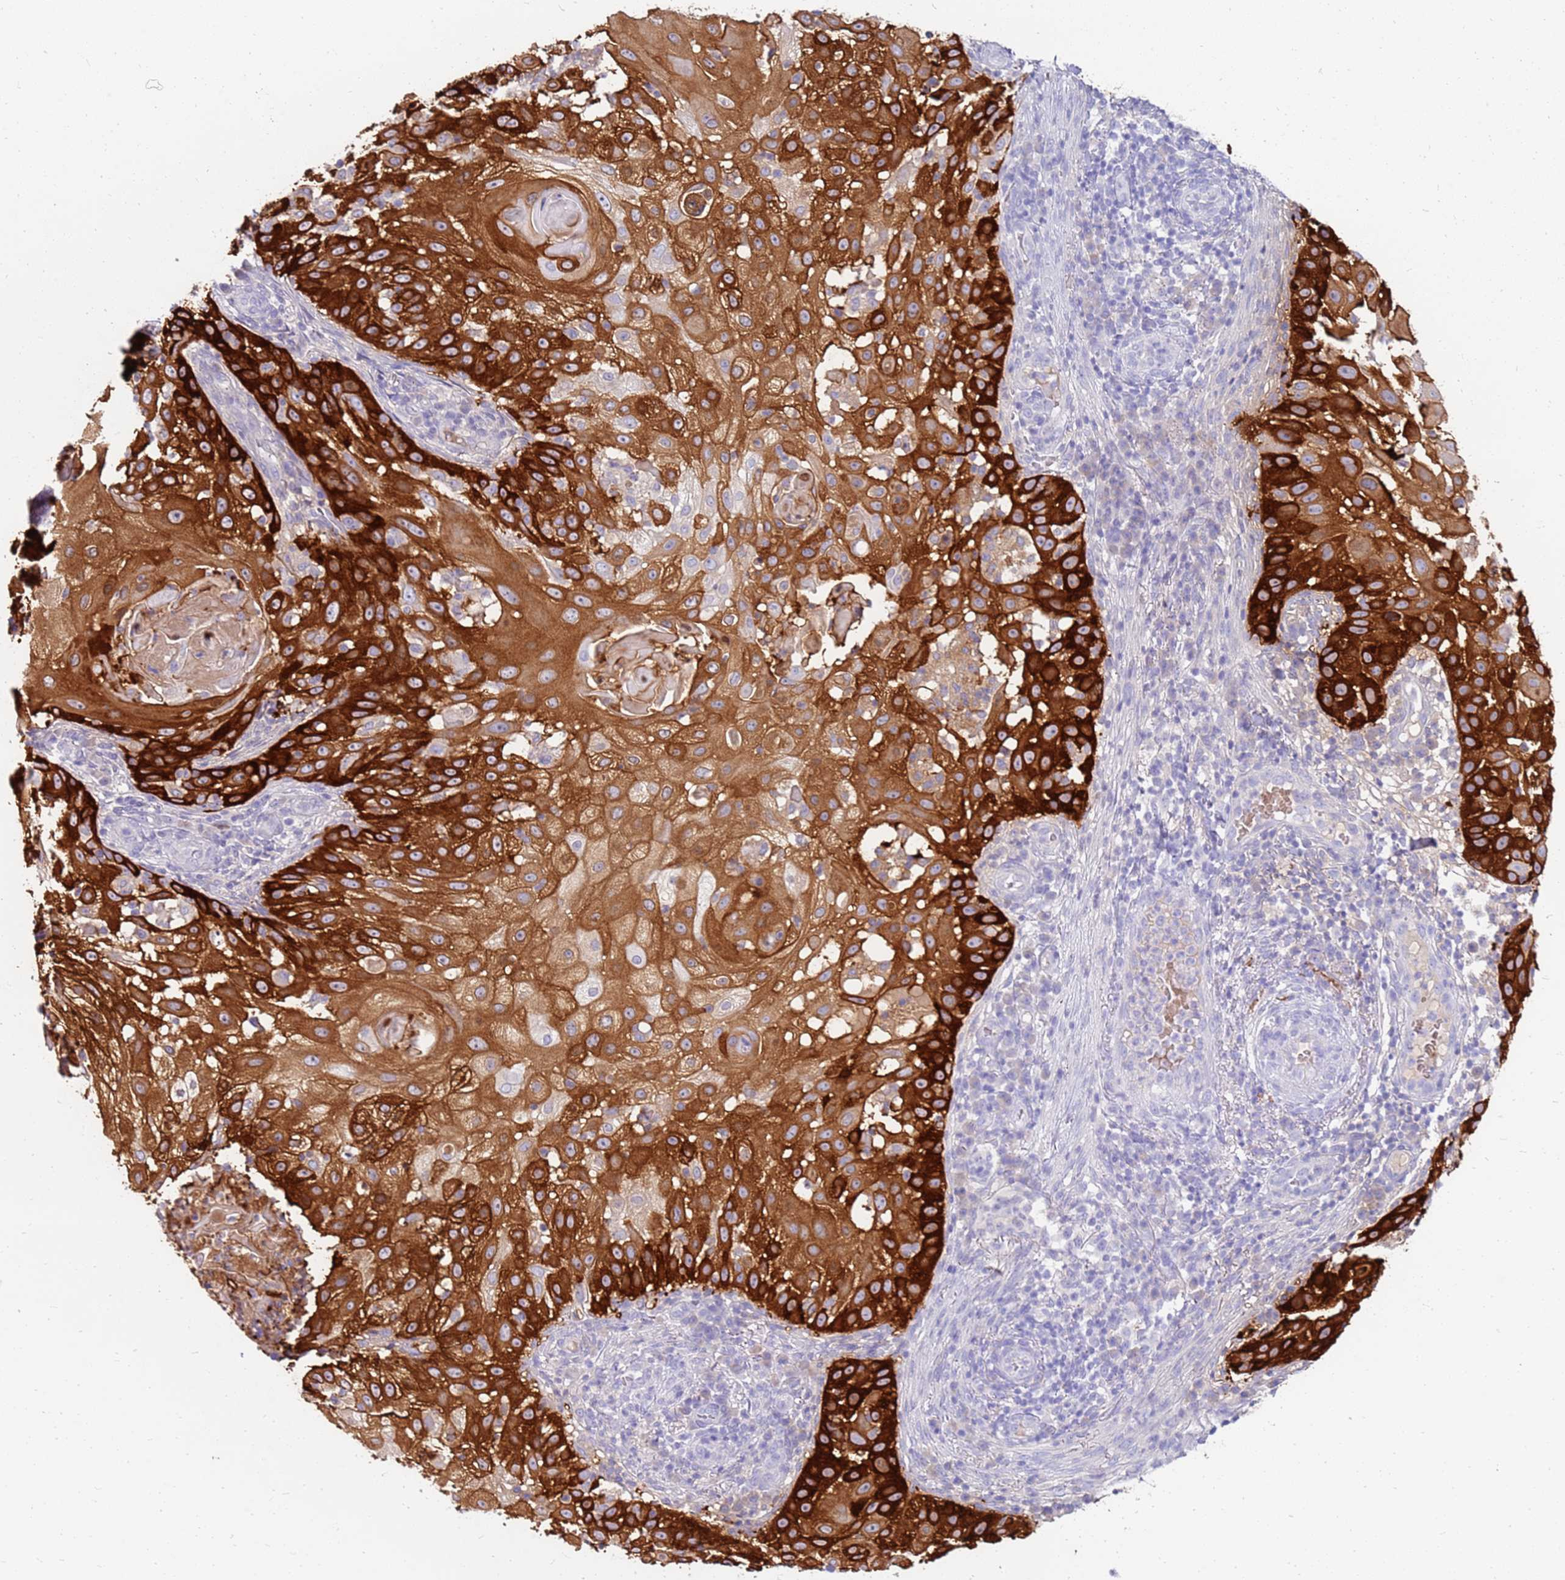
{"staining": {"intensity": "strong", "quantity": ">75%", "location": "cytoplasmic/membranous"}, "tissue": "skin cancer", "cell_type": "Tumor cells", "image_type": "cancer", "snomed": [{"axis": "morphology", "description": "Squamous cell carcinoma, NOS"}, {"axis": "topography", "description": "Skin"}], "caption": "Skin squamous cell carcinoma stained with a protein marker exhibits strong staining in tumor cells.", "gene": "EVPLL", "patient": {"sex": "female", "age": 44}}